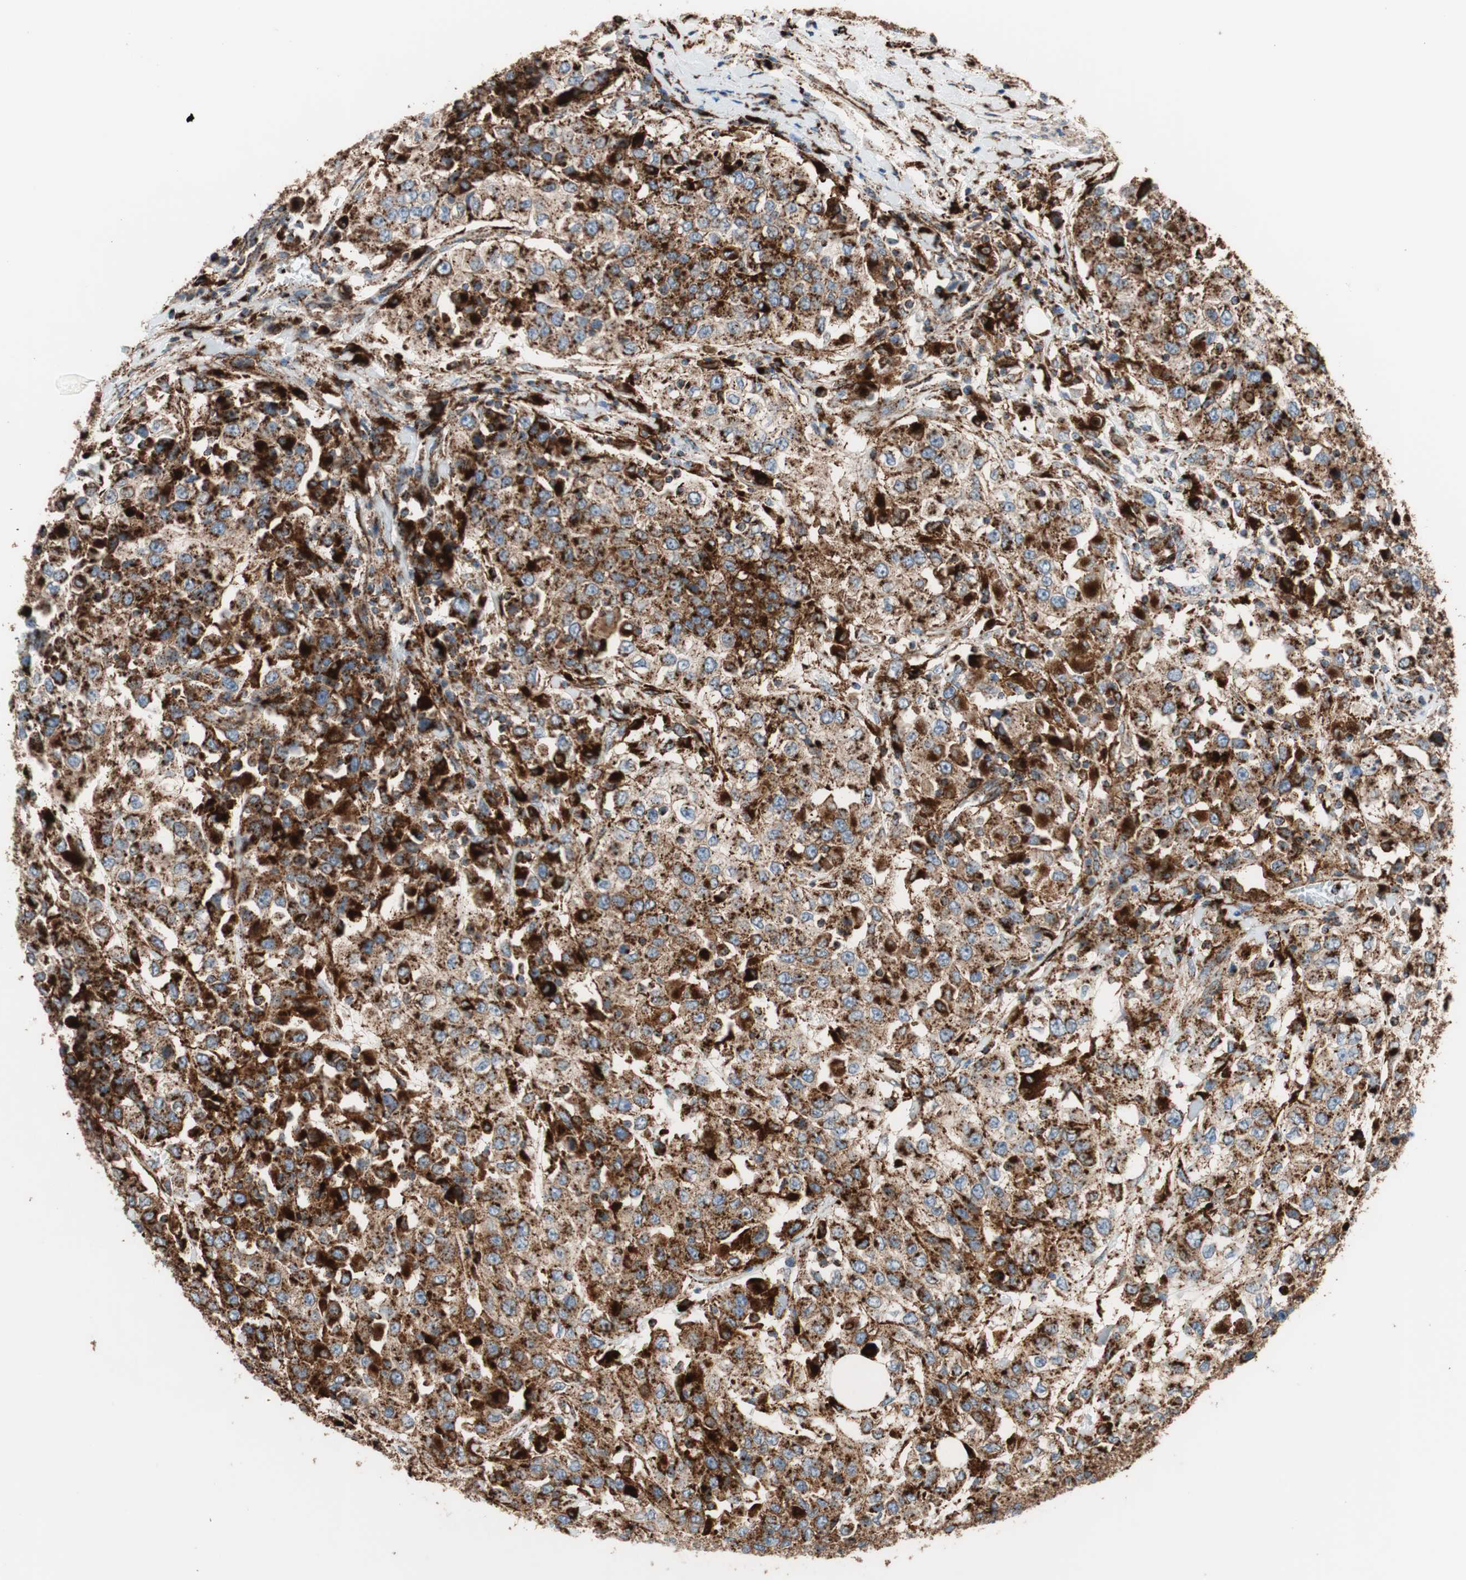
{"staining": {"intensity": "strong", "quantity": ">75%", "location": "cytoplasmic/membranous"}, "tissue": "urothelial cancer", "cell_type": "Tumor cells", "image_type": "cancer", "snomed": [{"axis": "morphology", "description": "Urothelial carcinoma, High grade"}, {"axis": "topography", "description": "Urinary bladder"}], "caption": "Protein staining of high-grade urothelial carcinoma tissue displays strong cytoplasmic/membranous positivity in approximately >75% of tumor cells.", "gene": "LAMP1", "patient": {"sex": "female", "age": 80}}